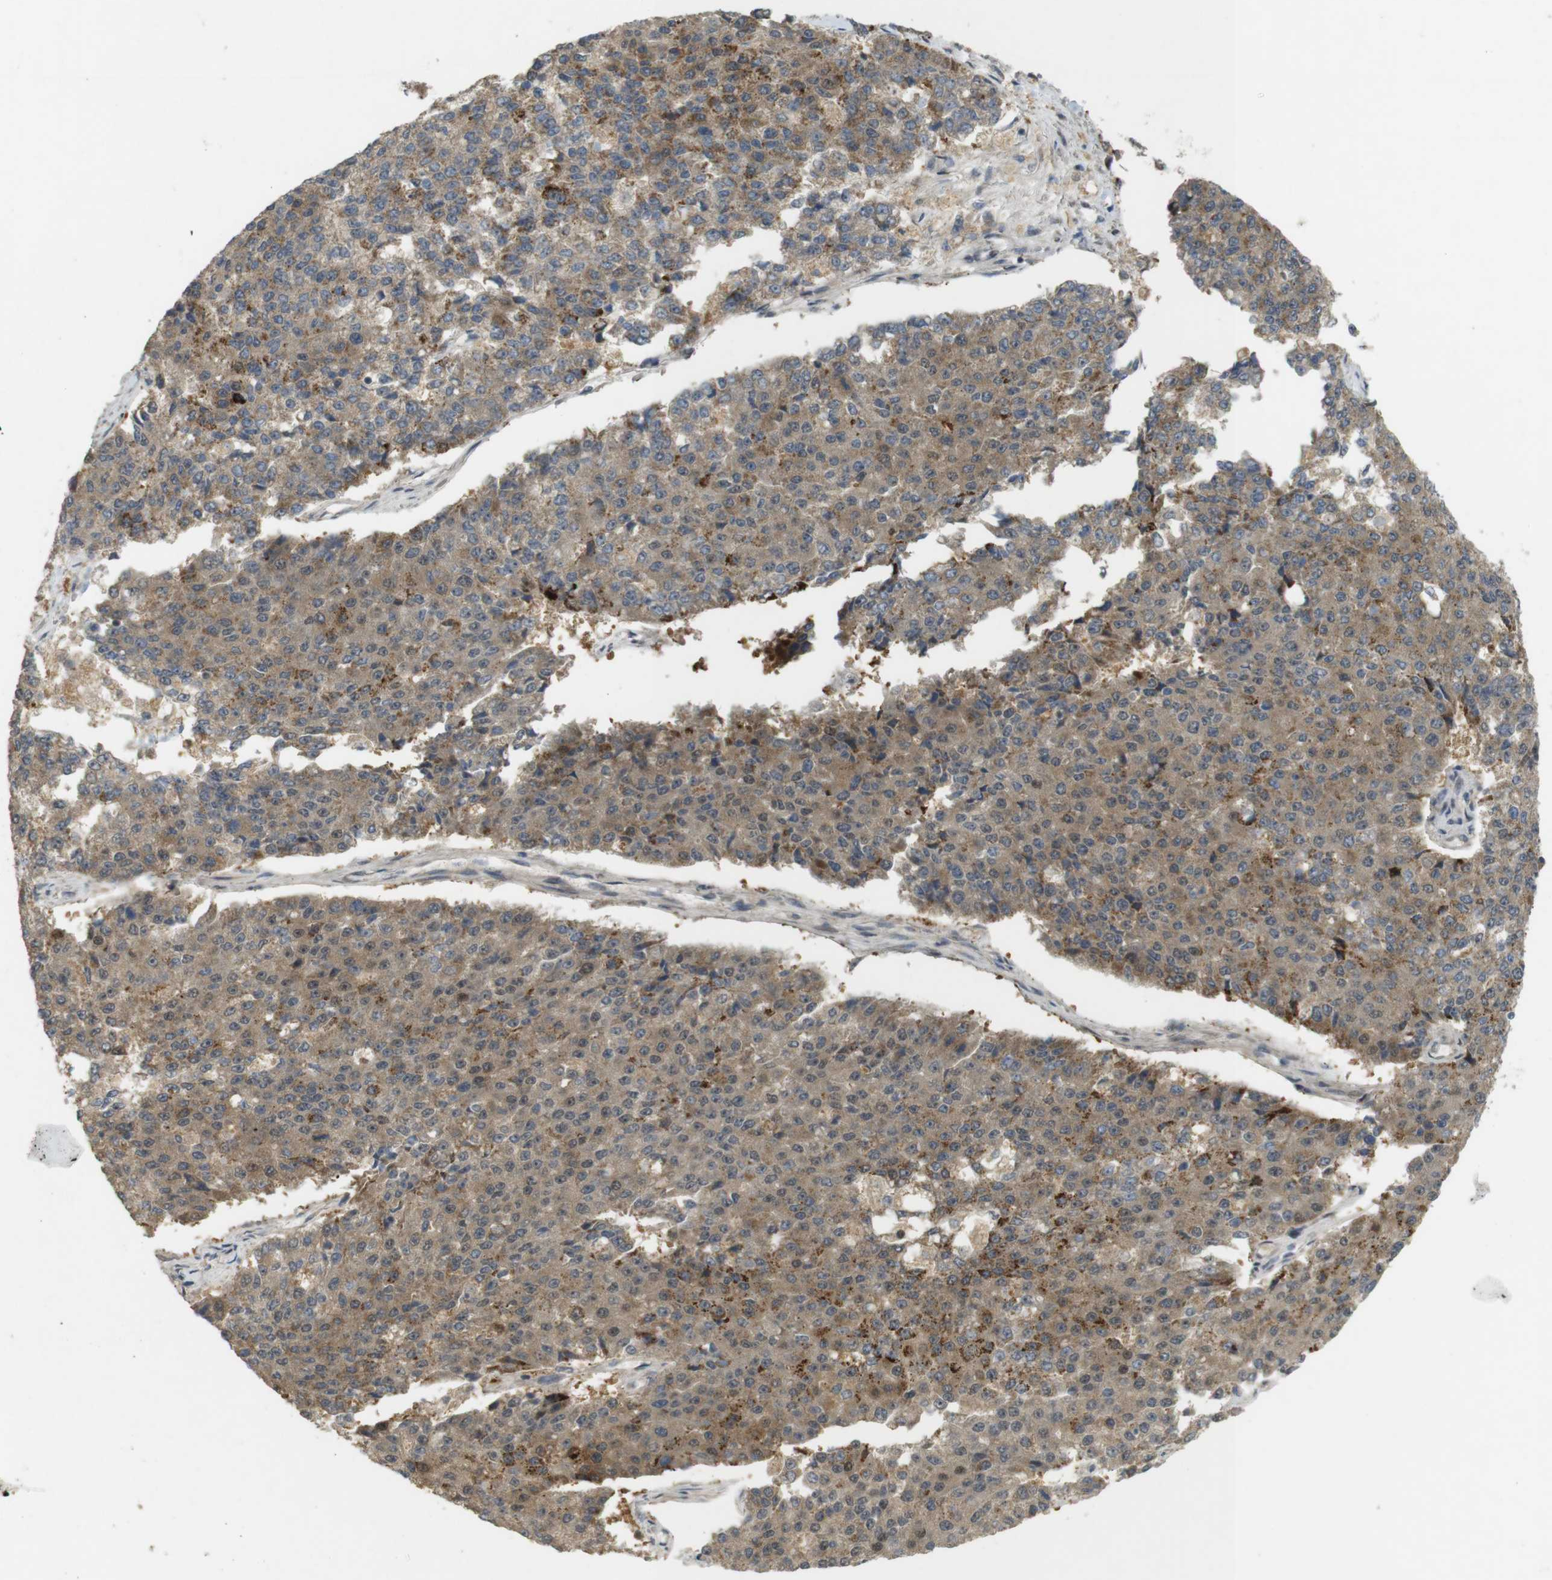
{"staining": {"intensity": "moderate", "quantity": ">75%", "location": "cytoplasmic/membranous"}, "tissue": "pancreatic cancer", "cell_type": "Tumor cells", "image_type": "cancer", "snomed": [{"axis": "morphology", "description": "Adenocarcinoma, NOS"}, {"axis": "topography", "description": "Pancreas"}], "caption": "Protein staining demonstrates moderate cytoplasmic/membranous positivity in about >75% of tumor cells in pancreatic adenocarcinoma. (DAB = brown stain, brightfield microscopy at high magnification).", "gene": "TMX3", "patient": {"sex": "male", "age": 50}}